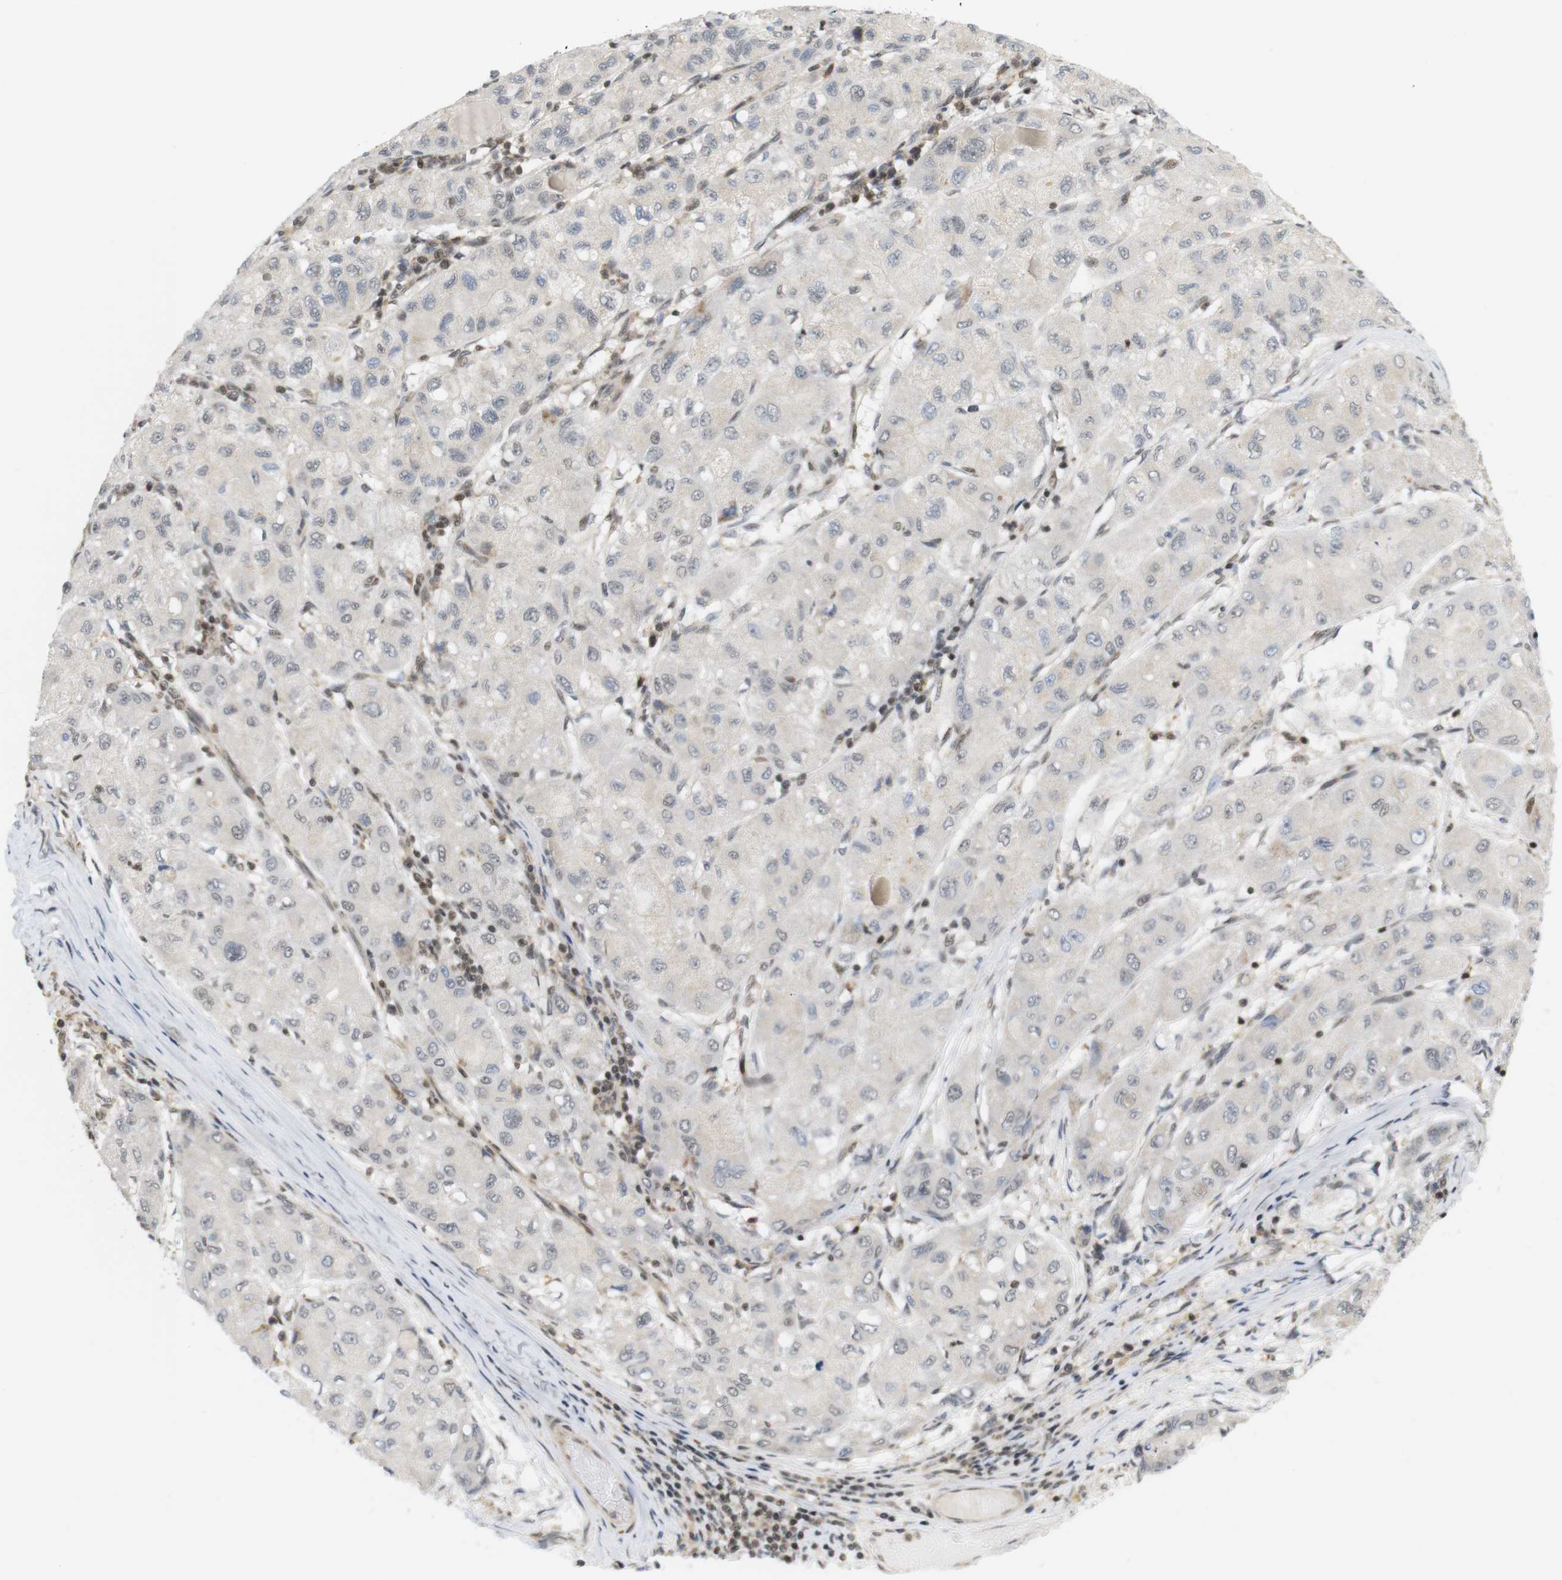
{"staining": {"intensity": "weak", "quantity": "<25%", "location": "nuclear"}, "tissue": "liver cancer", "cell_type": "Tumor cells", "image_type": "cancer", "snomed": [{"axis": "morphology", "description": "Carcinoma, Hepatocellular, NOS"}, {"axis": "topography", "description": "Liver"}], "caption": "Immunohistochemical staining of human liver cancer (hepatocellular carcinoma) displays no significant staining in tumor cells.", "gene": "BRD4", "patient": {"sex": "male", "age": 80}}